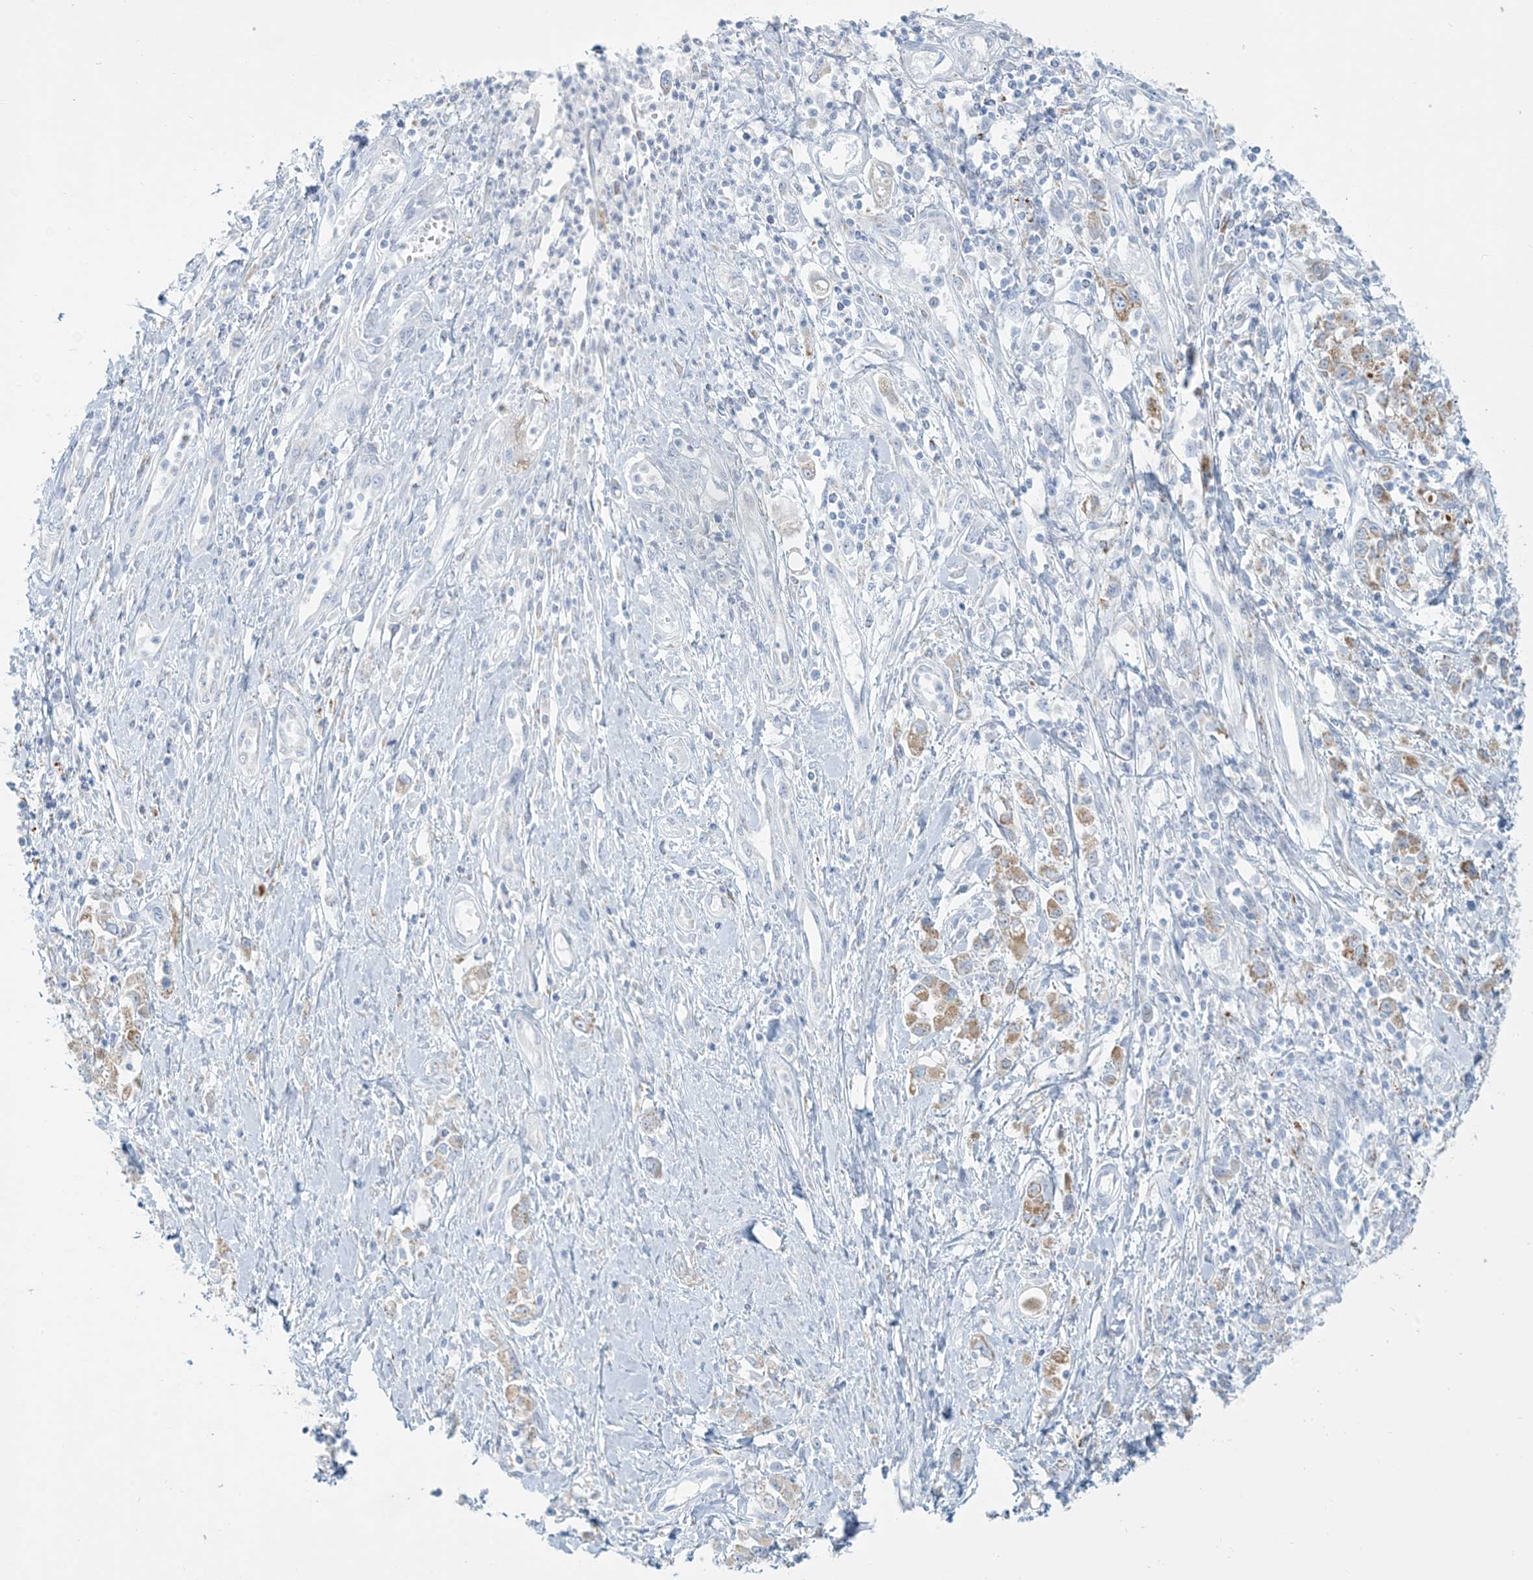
{"staining": {"intensity": "weak", "quantity": ">75%", "location": "cytoplasmic/membranous"}, "tissue": "stomach cancer", "cell_type": "Tumor cells", "image_type": "cancer", "snomed": [{"axis": "morphology", "description": "Adenocarcinoma, NOS"}, {"axis": "topography", "description": "Stomach"}], "caption": "There is low levels of weak cytoplasmic/membranous expression in tumor cells of stomach cancer, as demonstrated by immunohistochemical staining (brown color).", "gene": "ZDHHC4", "patient": {"sex": "female", "age": 76}}